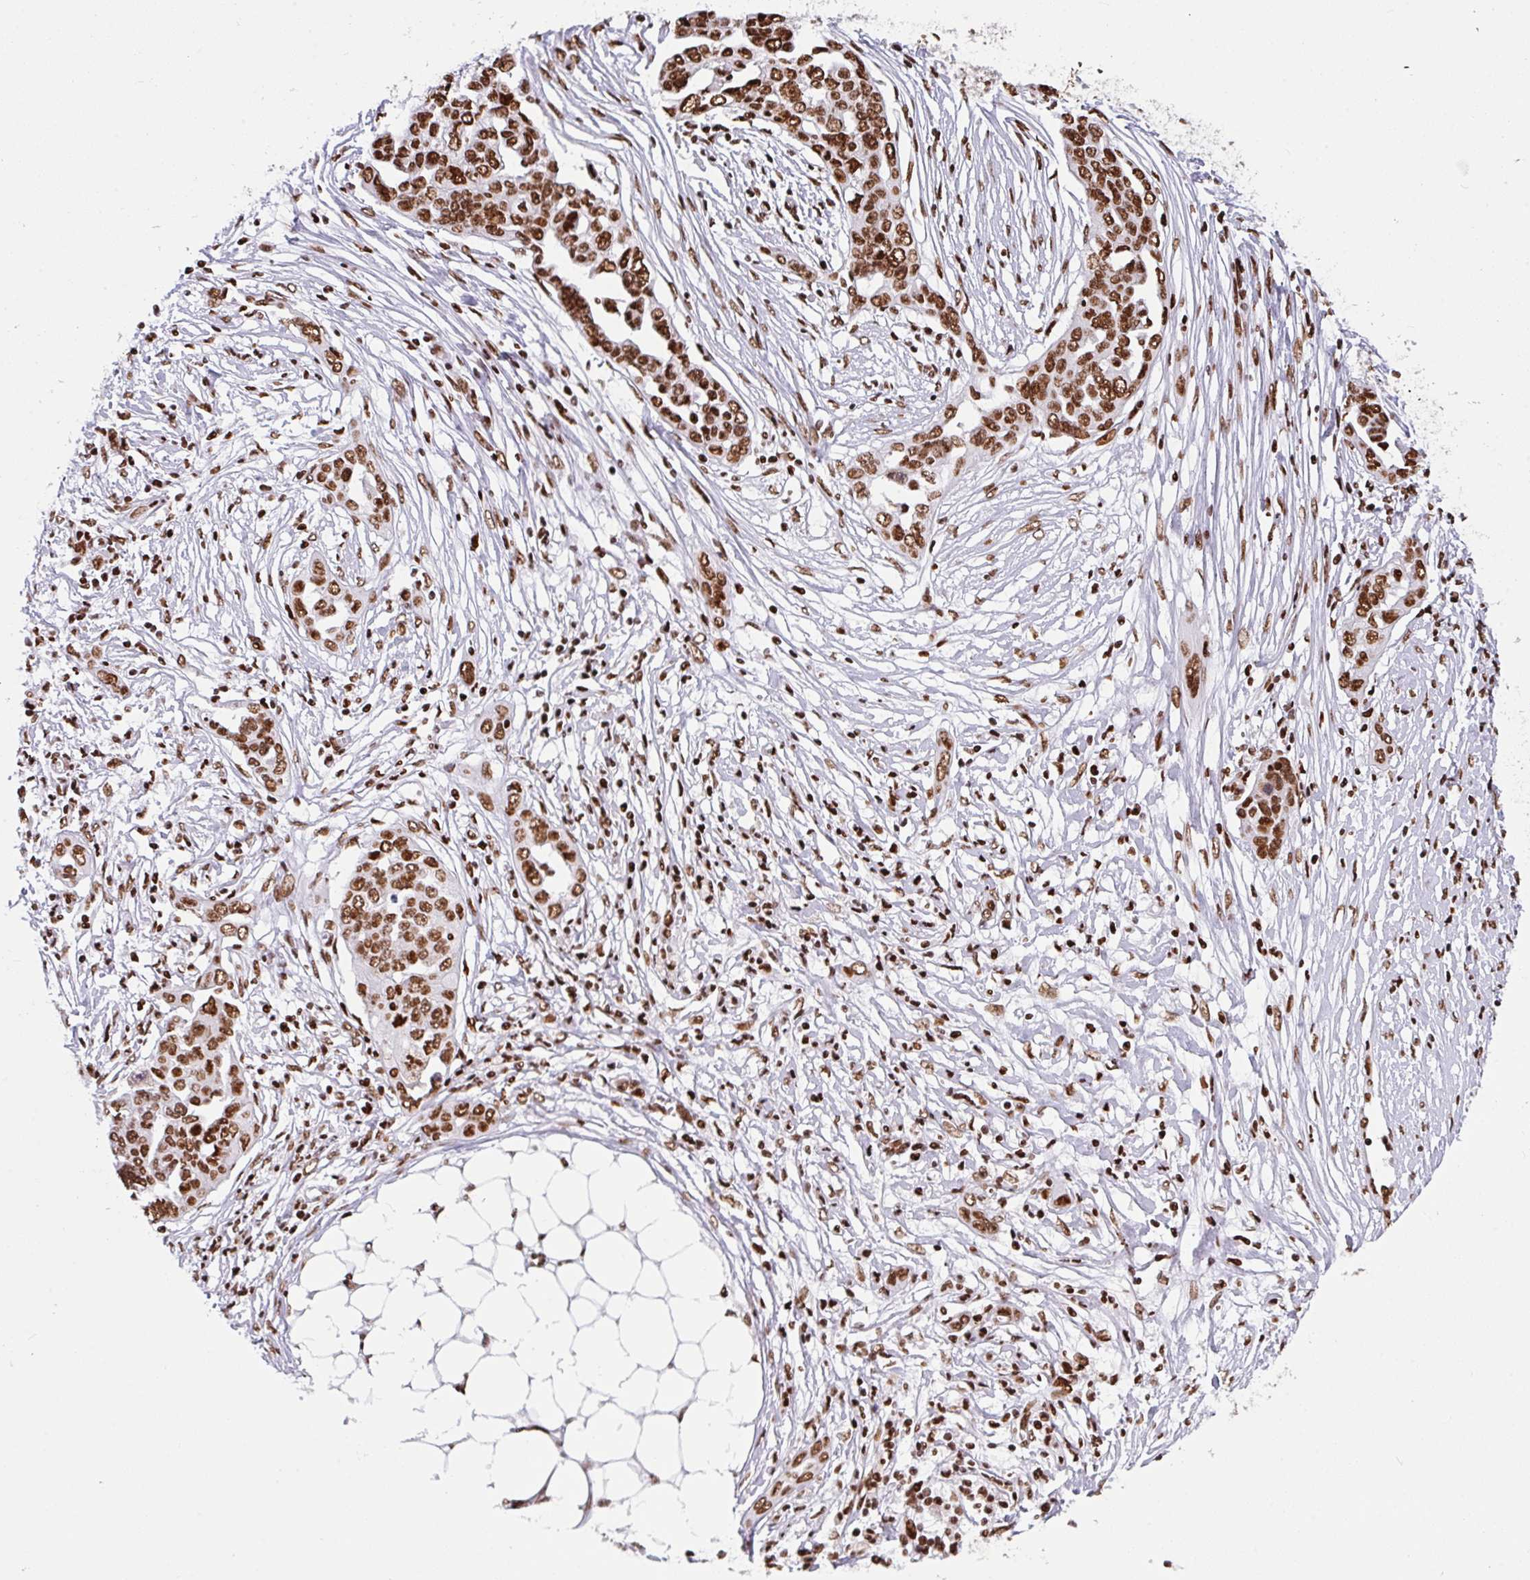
{"staining": {"intensity": "strong", "quantity": ">75%", "location": "nuclear"}, "tissue": "ovarian cancer", "cell_type": "Tumor cells", "image_type": "cancer", "snomed": [{"axis": "morphology", "description": "Cystadenocarcinoma, serous, NOS"}, {"axis": "topography", "description": "Ovary"}], "caption": "Immunohistochemistry (IHC) histopathology image of neoplastic tissue: human ovarian serous cystadenocarcinoma stained using immunohistochemistry (IHC) reveals high levels of strong protein expression localized specifically in the nuclear of tumor cells, appearing as a nuclear brown color.", "gene": "CLP1", "patient": {"sex": "female", "age": 59}}